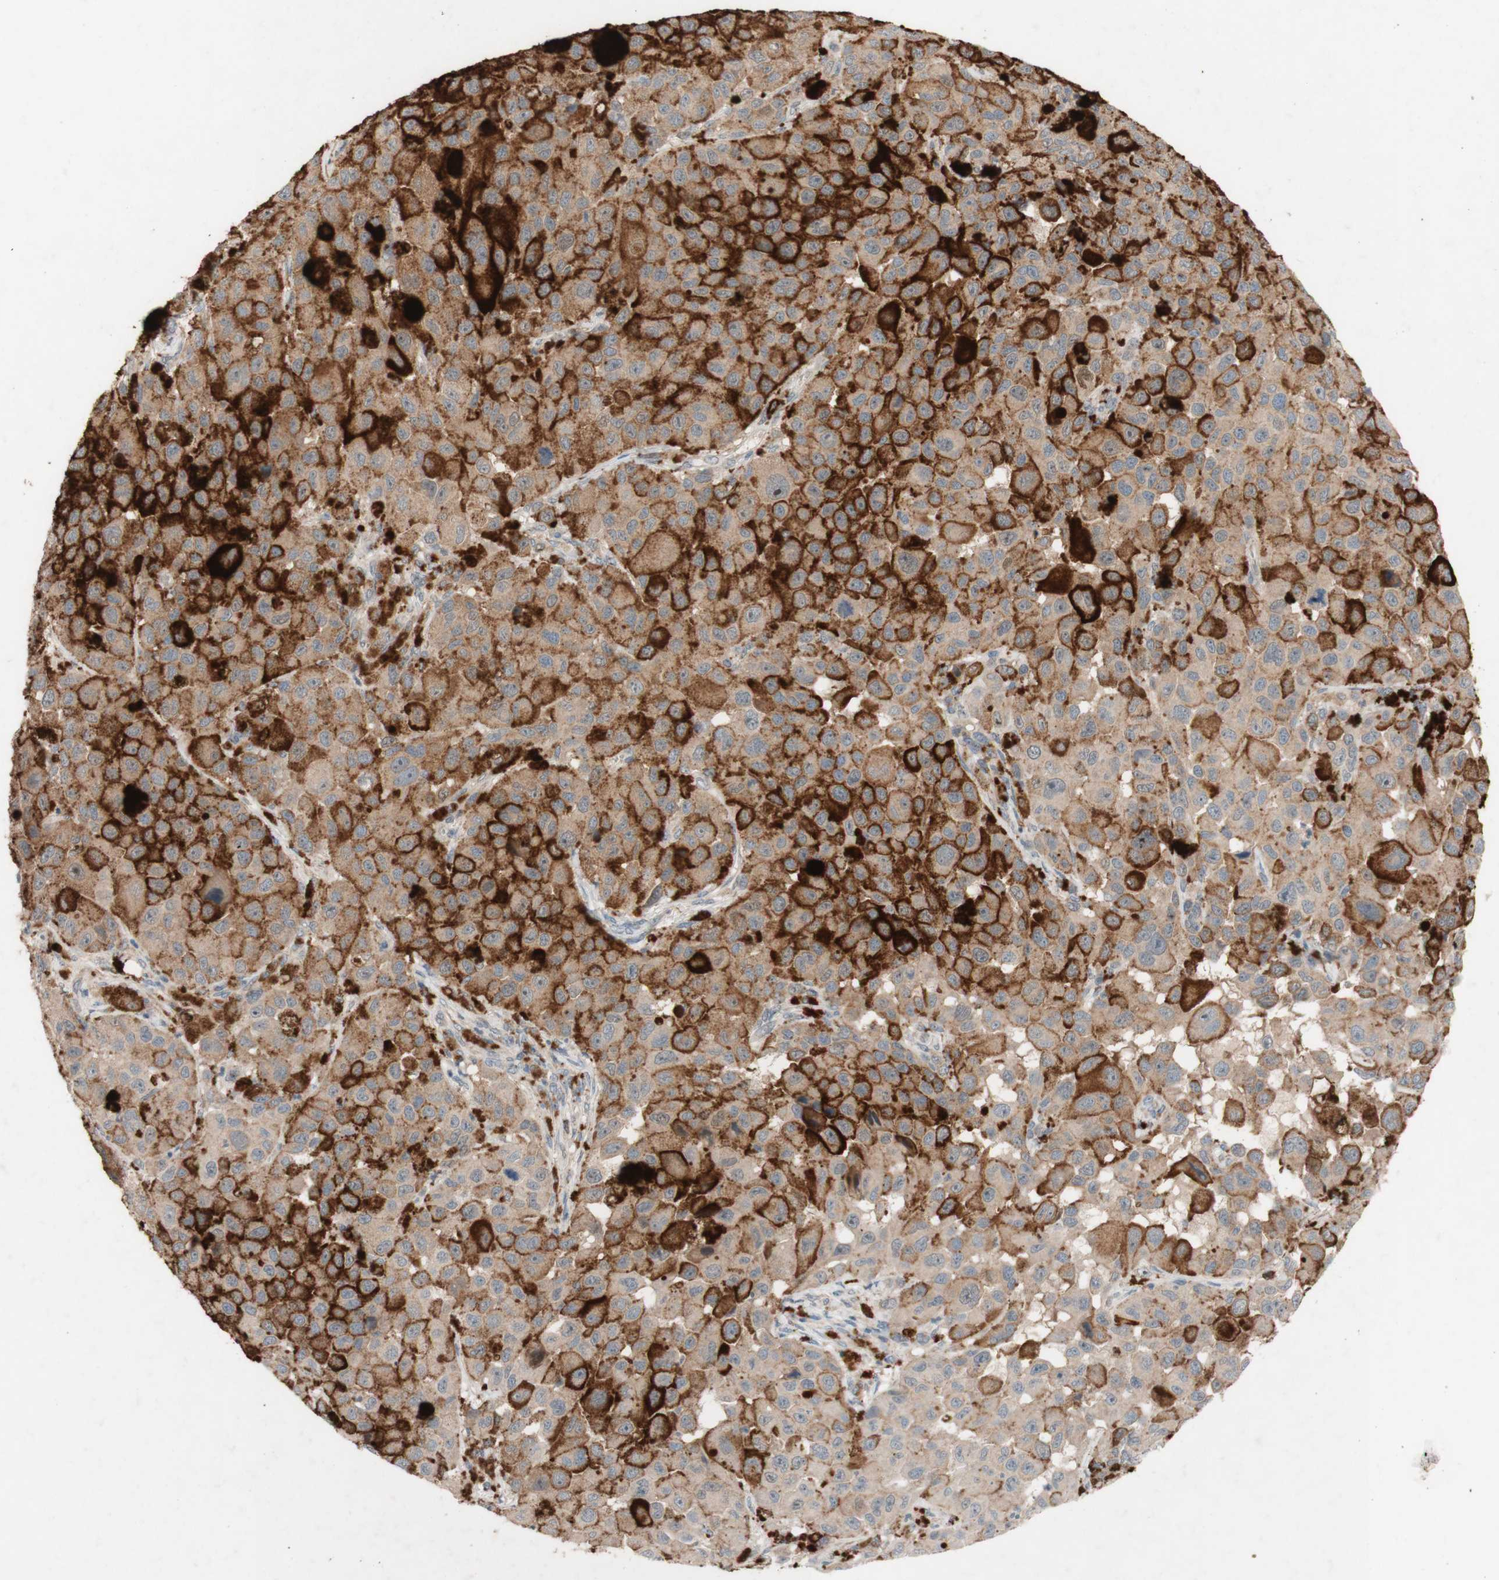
{"staining": {"intensity": "moderate", "quantity": ">75%", "location": "cytoplasmic/membranous"}, "tissue": "melanoma", "cell_type": "Tumor cells", "image_type": "cancer", "snomed": [{"axis": "morphology", "description": "Malignant melanoma, NOS"}, {"axis": "topography", "description": "Skin"}], "caption": "Malignant melanoma stained with DAB immunohistochemistry (IHC) exhibits medium levels of moderate cytoplasmic/membranous expression in approximately >75% of tumor cells. The staining was performed using DAB to visualize the protein expression in brown, while the nuclei were stained in blue with hematoxylin (Magnification: 20x).", "gene": "PEX2", "patient": {"sex": "male", "age": 96}}